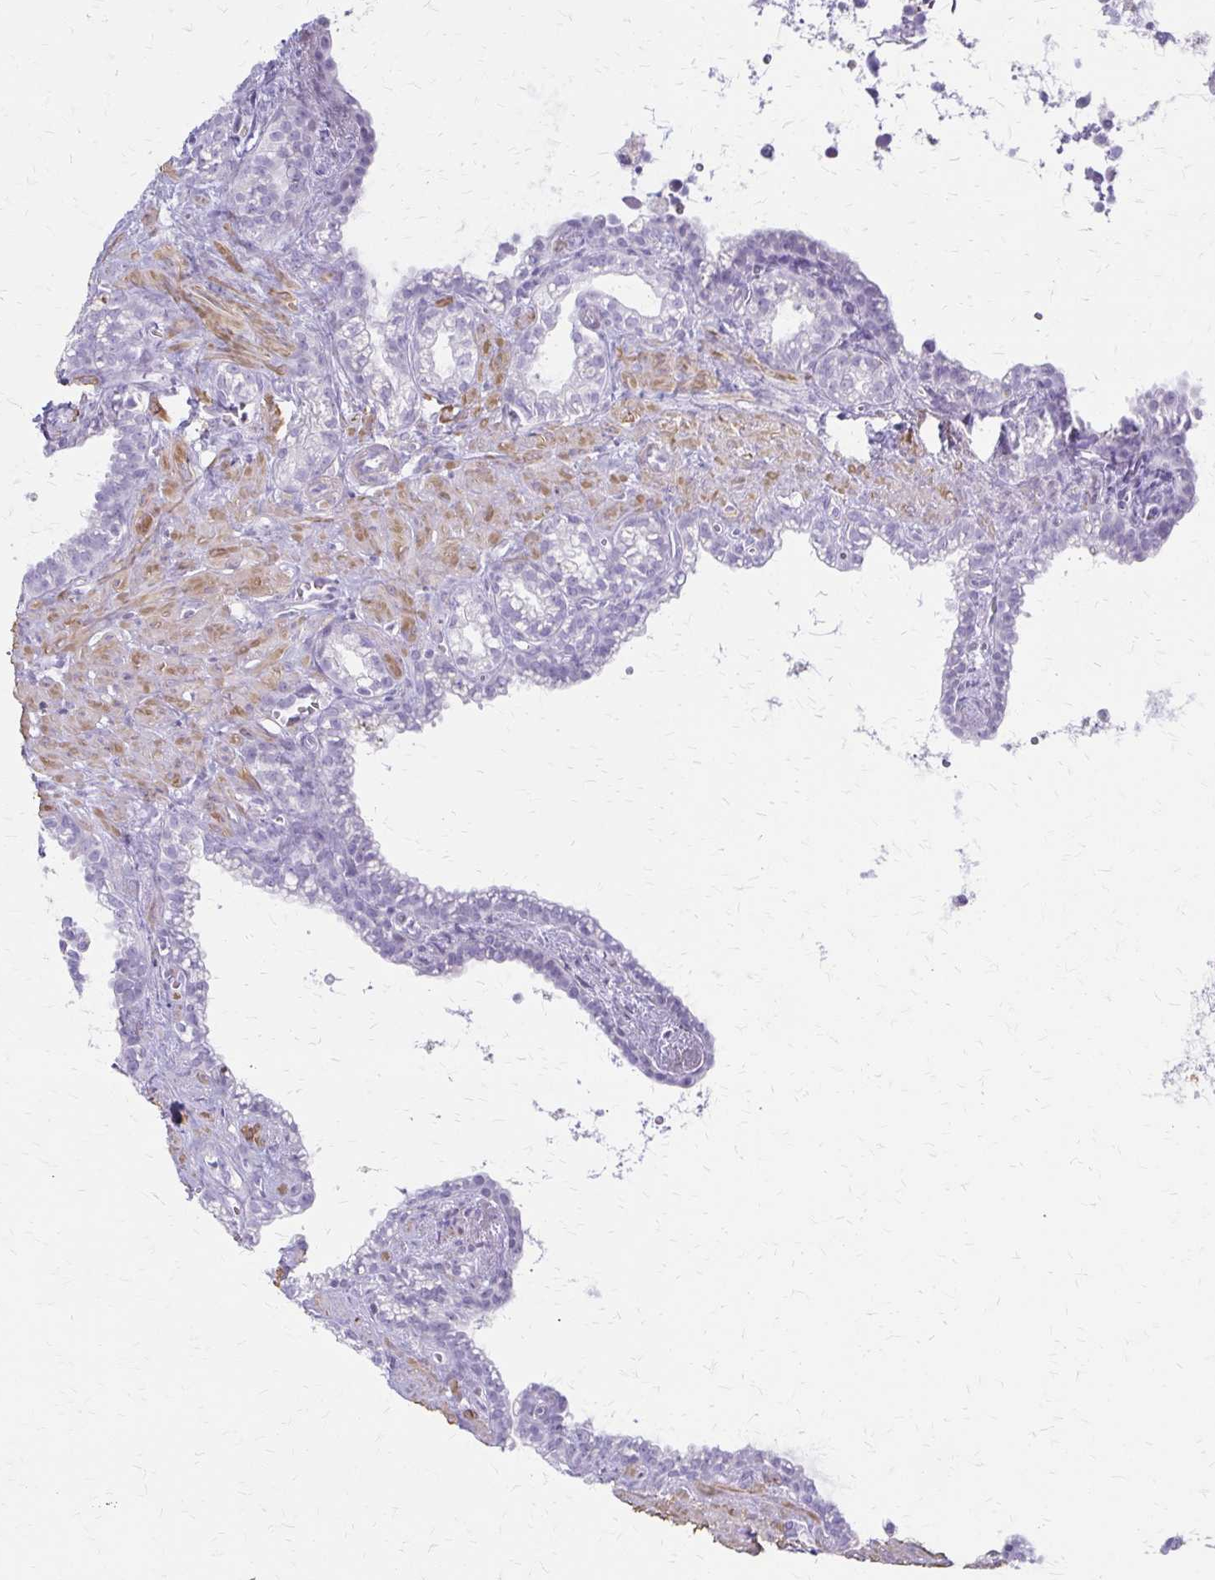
{"staining": {"intensity": "negative", "quantity": "none", "location": "none"}, "tissue": "seminal vesicle", "cell_type": "Glandular cells", "image_type": "normal", "snomed": [{"axis": "morphology", "description": "Normal tissue, NOS"}, {"axis": "topography", "description": "Seminal veicle"}], "caption": "Seminal vesicle was stained to show a protein in brown. There is no significant staining in glandular cells.", "gene": "IVL", "patient": {"sex": "male", "age": 76}}